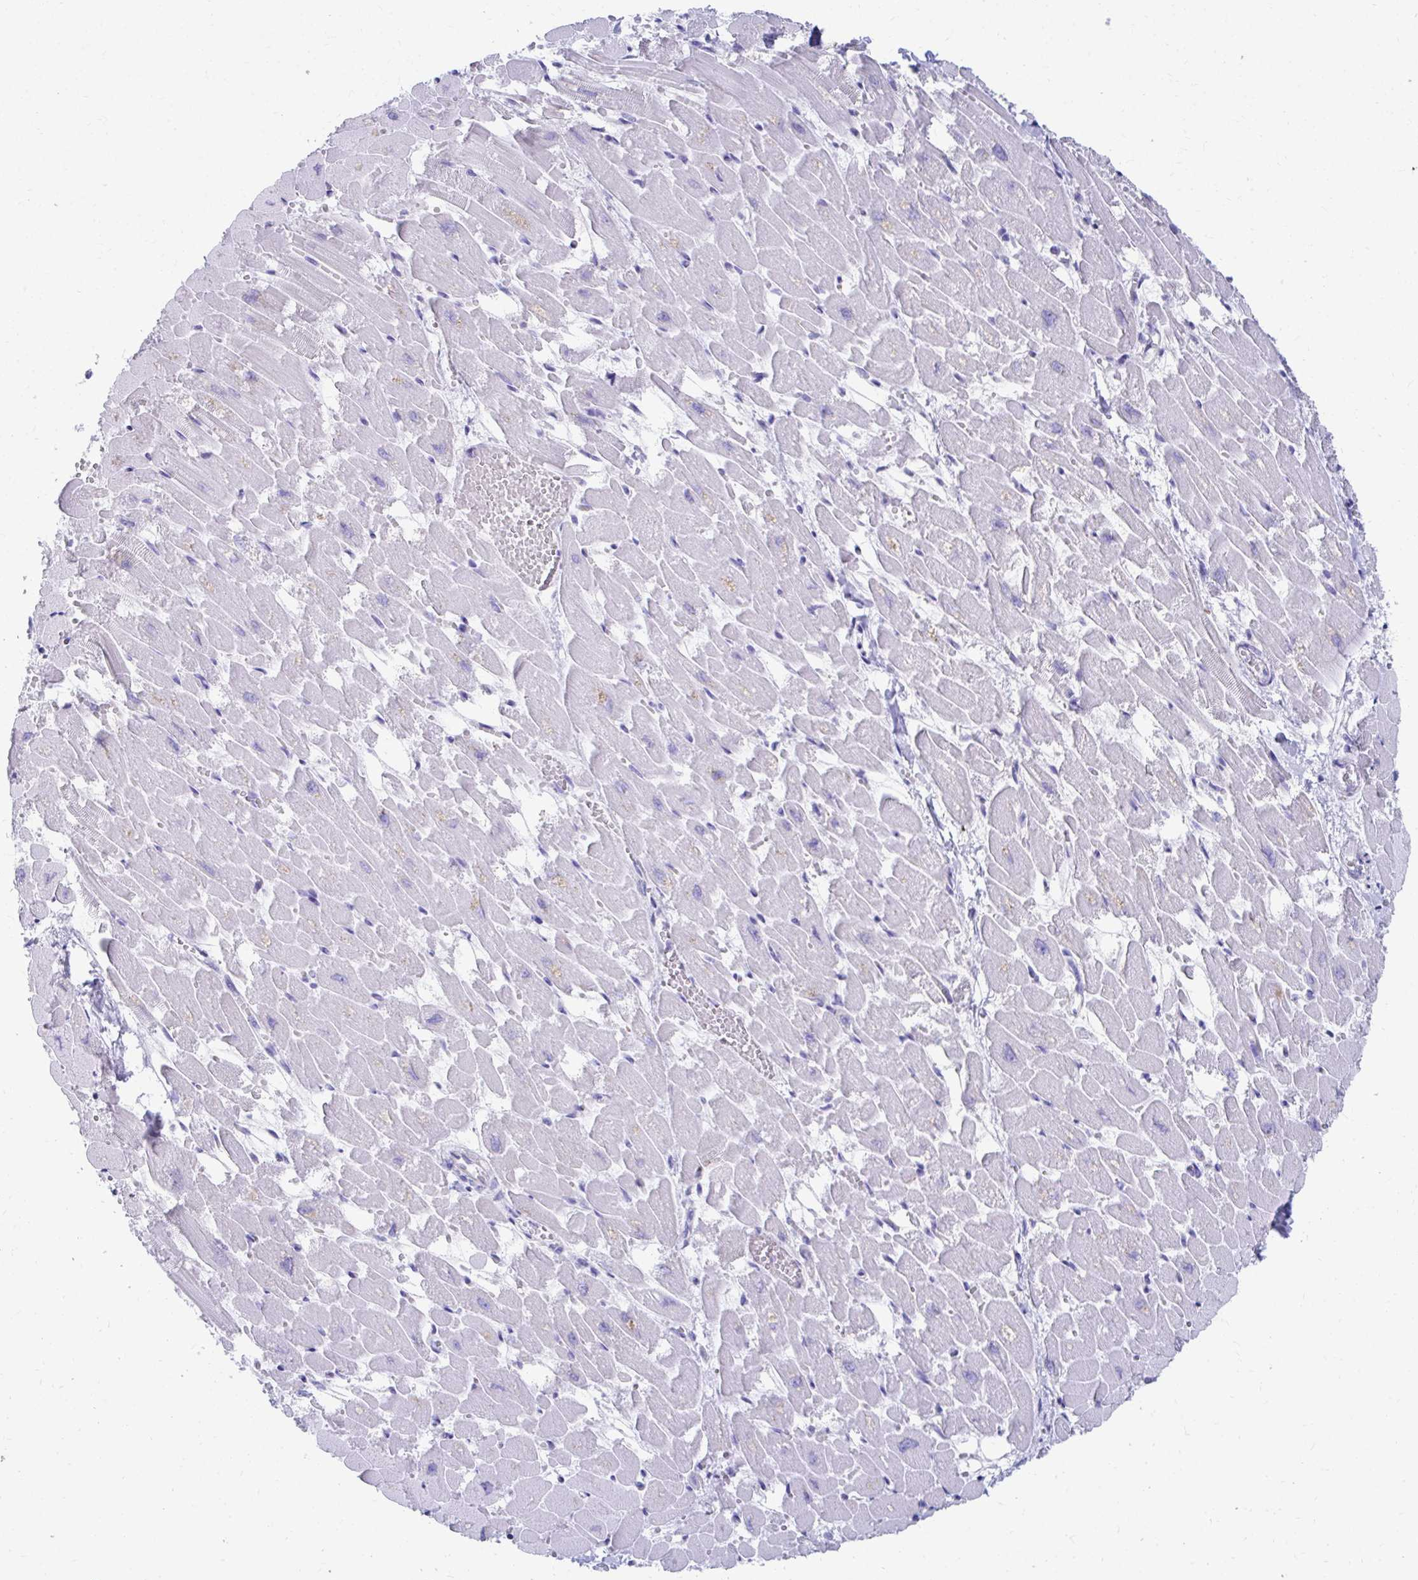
{"staining": {"intensity": "negative", "quantity": "none", "location": "none"}, "tissue": "heart muscle", "cell_type": "Cardiomyocytes", "image_type": "normal", "snomed": [{"axis": "morphology", "description": "Normal tissue, NOS"}, {"axis": "topography", "description": "Heart"}], "caption": "The histopathology image reveals no staining of cardiomyocytes in benign heart muscle.", "gene": "C19orf81", "patient": {"sex": "female", "age": 52}}